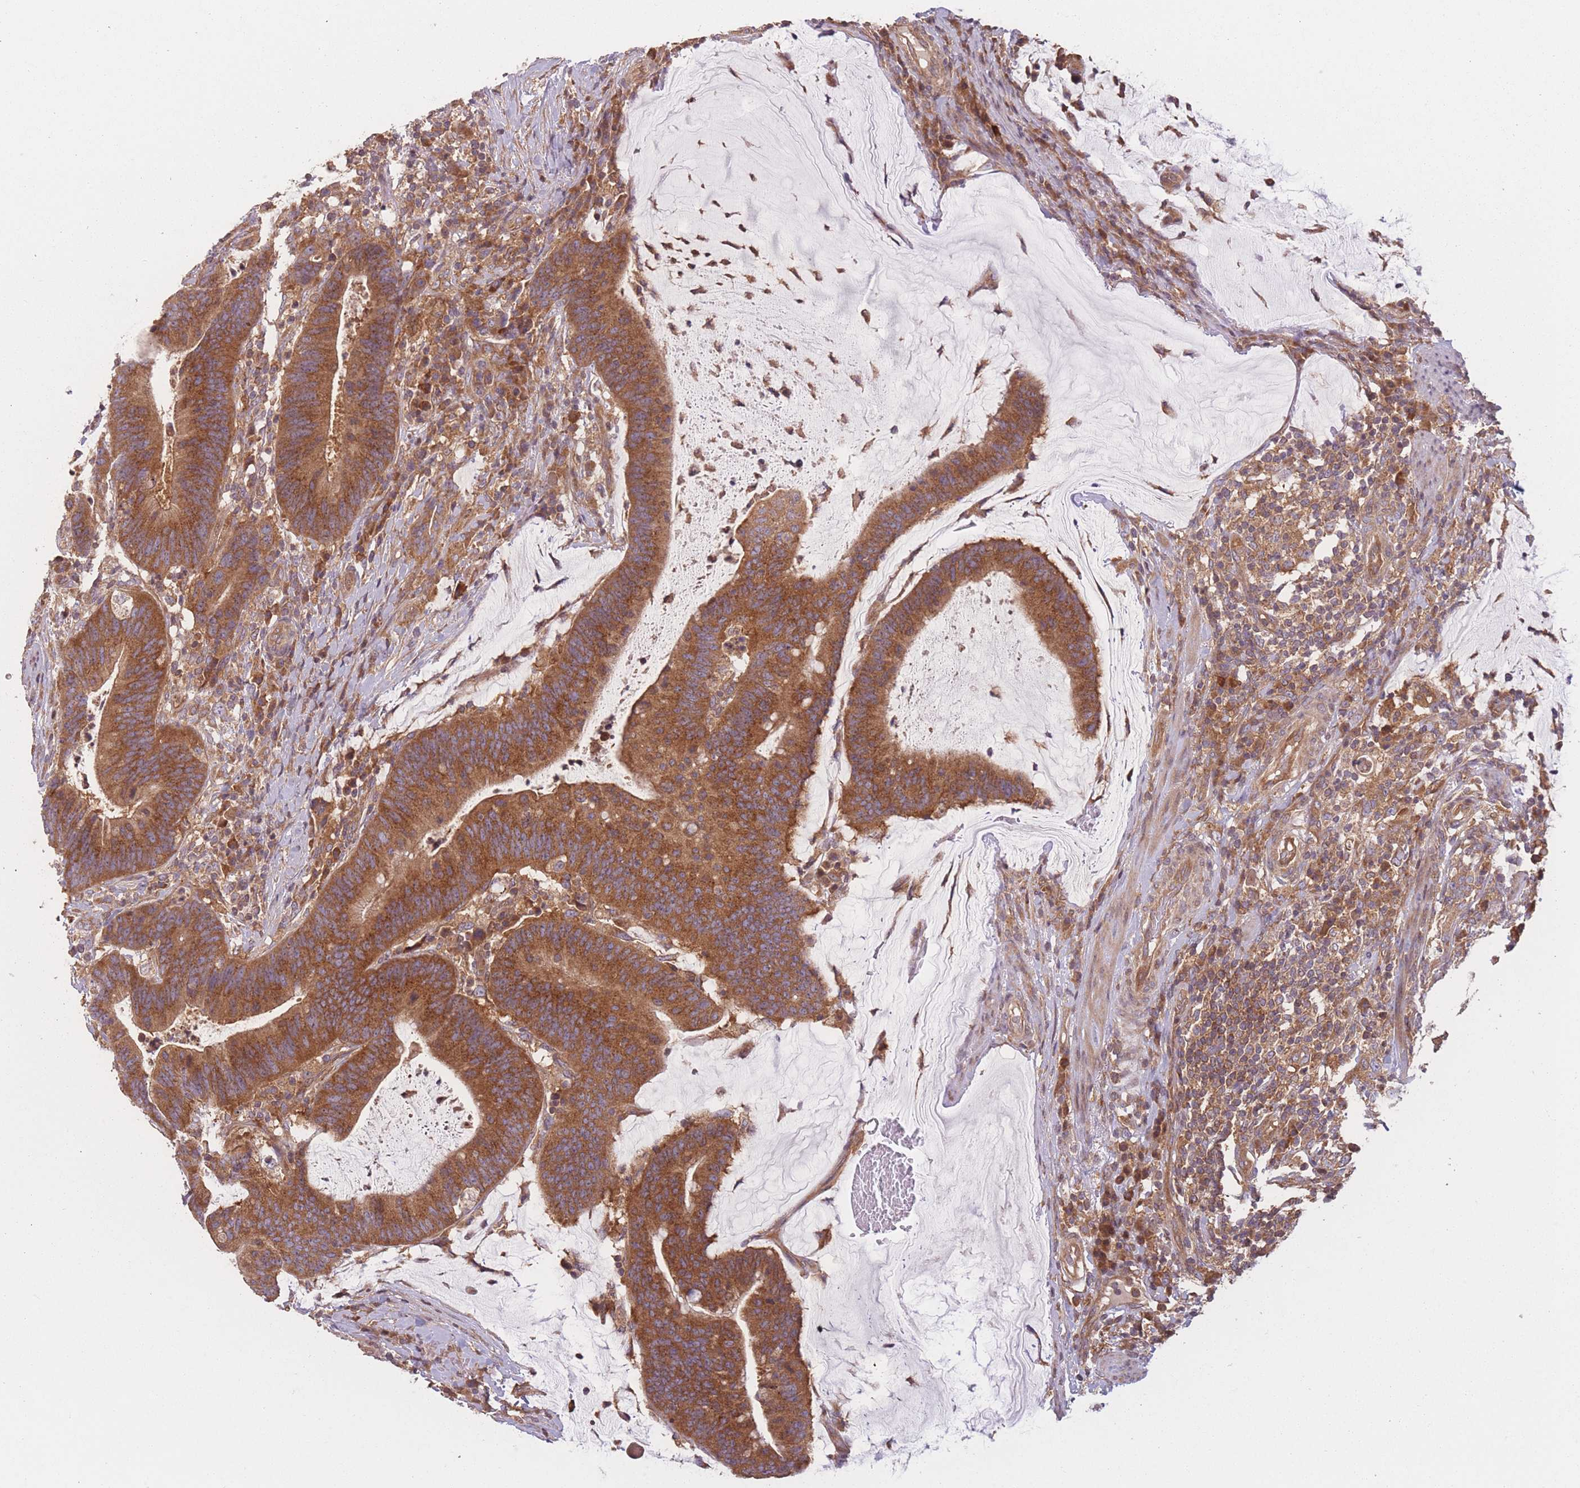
{"staining": {"intensity": "strong", "quantity": ">75%", "location": "cytoplasmic/membranous"}, "tissue": "colorectal cancer", "cell_type": "Tumor cells", "image_type": "cancer", "snomed": [{"axis": "morphology", "description": "Adenocarcinoma, NOS"}, {"axis": "topography", "description": "Colon"}], "caption": "IHC (DAB (3,3'-diaminobenzidine)) staining of human colorectal adenocarcinoma exhibits strong cytoplasmic/membranous protein expression in about >75% of tumor cells. The protein of interest is stained brown, and the nuclei are stained in blue (DAB IHC with brightfield microscopy, high magnification).", "gene": "WASHC2A", "patient": {"sex": "female", "age": 66}}